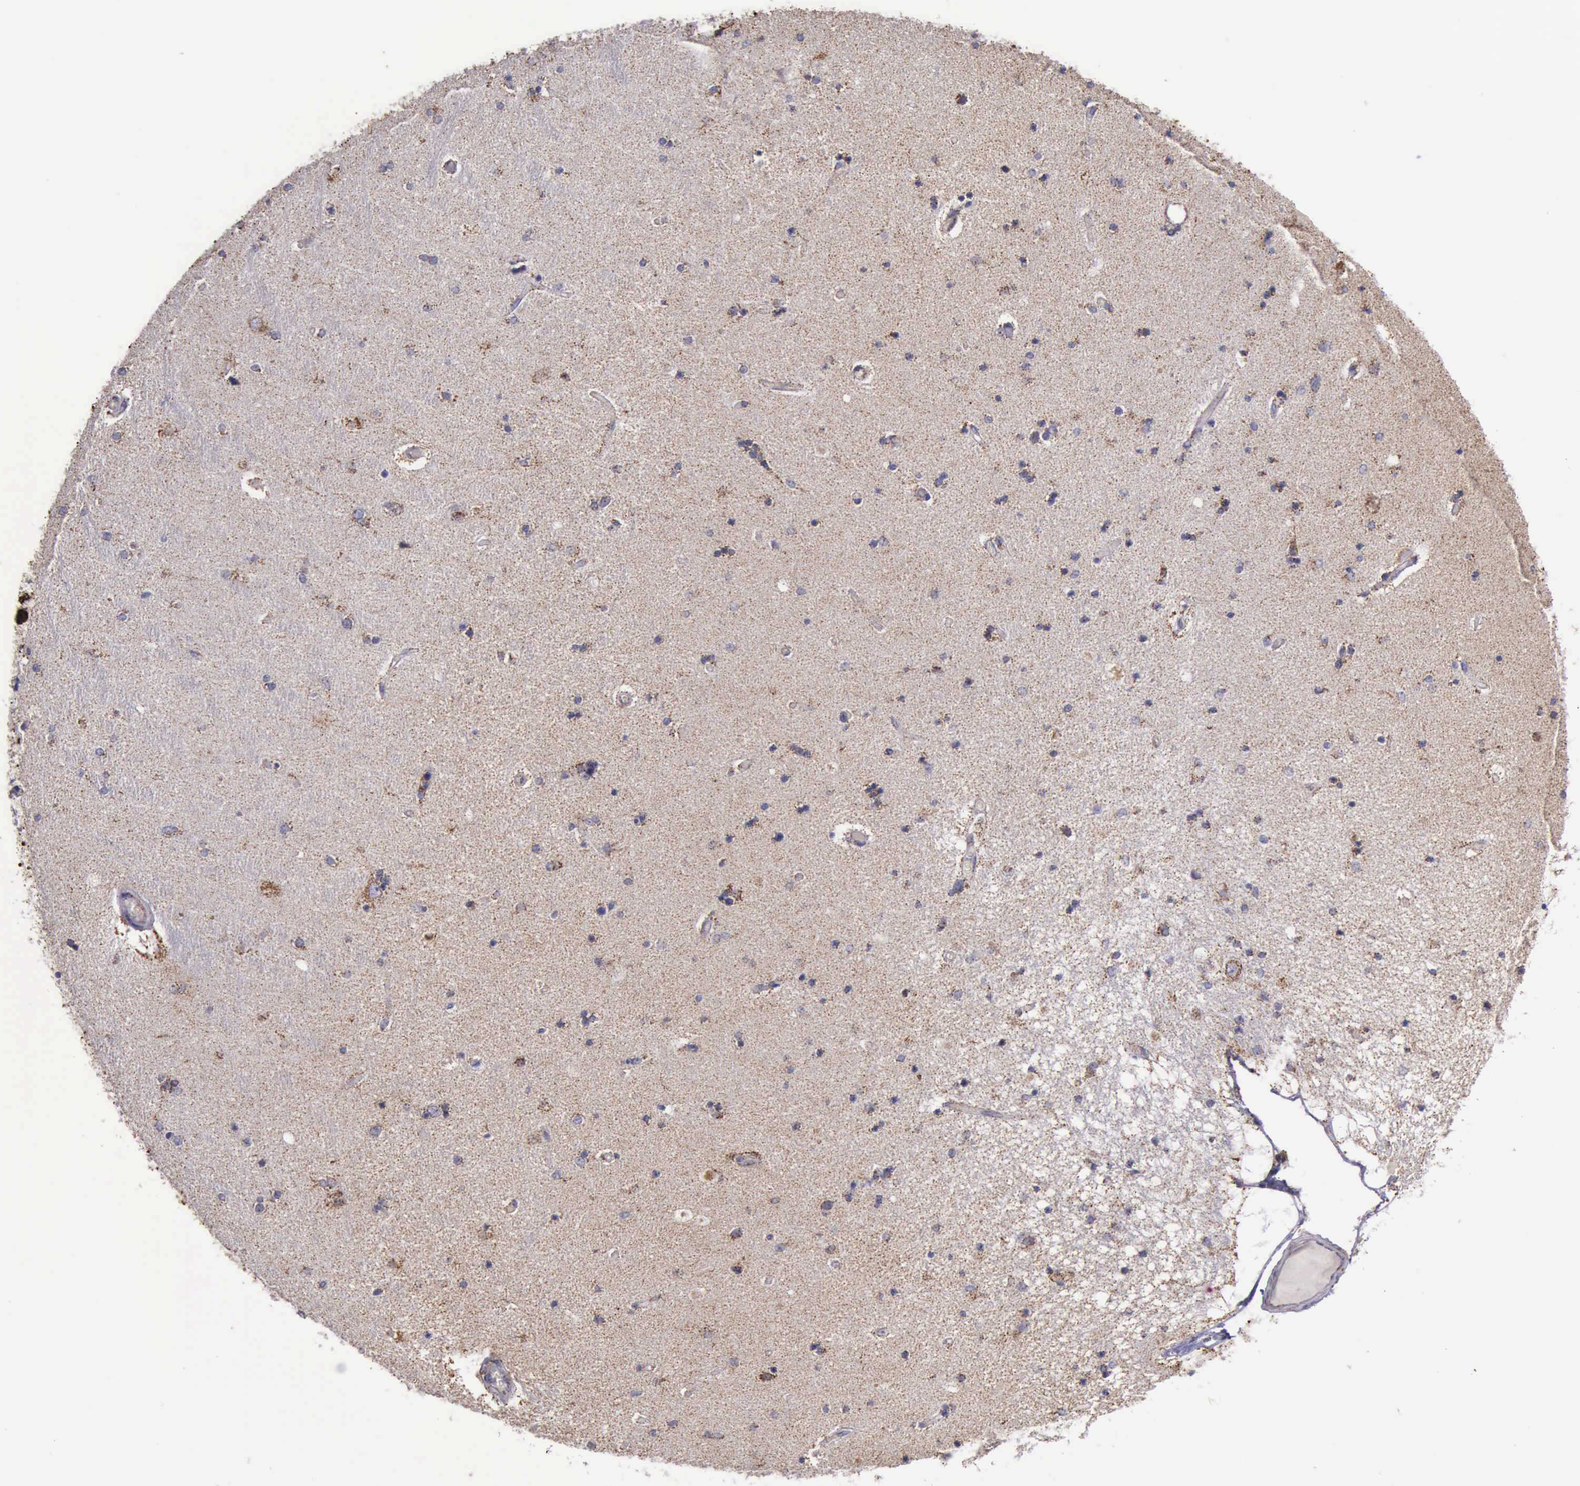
{"staining": {"intensity": "weak", "quantity": "25%-75%", "location": "cytoplasmic/membranous"}, "tissue": "hippocampus", "cell_type": "Glial cells", "image_type": "normal", "snomed": [{"axis": "morphology", "description": "Normal tissue, NOS"}, {"axis": "topography", "description": "Hippocampus"}], "caption": "This is an image of IHC staining of unremarkable hippocampus, which shows weak staining in the cytoplasmic/membranous of glial cells.", "gene": "TXN2", "patient": {"sex": "female", "age": 54}}